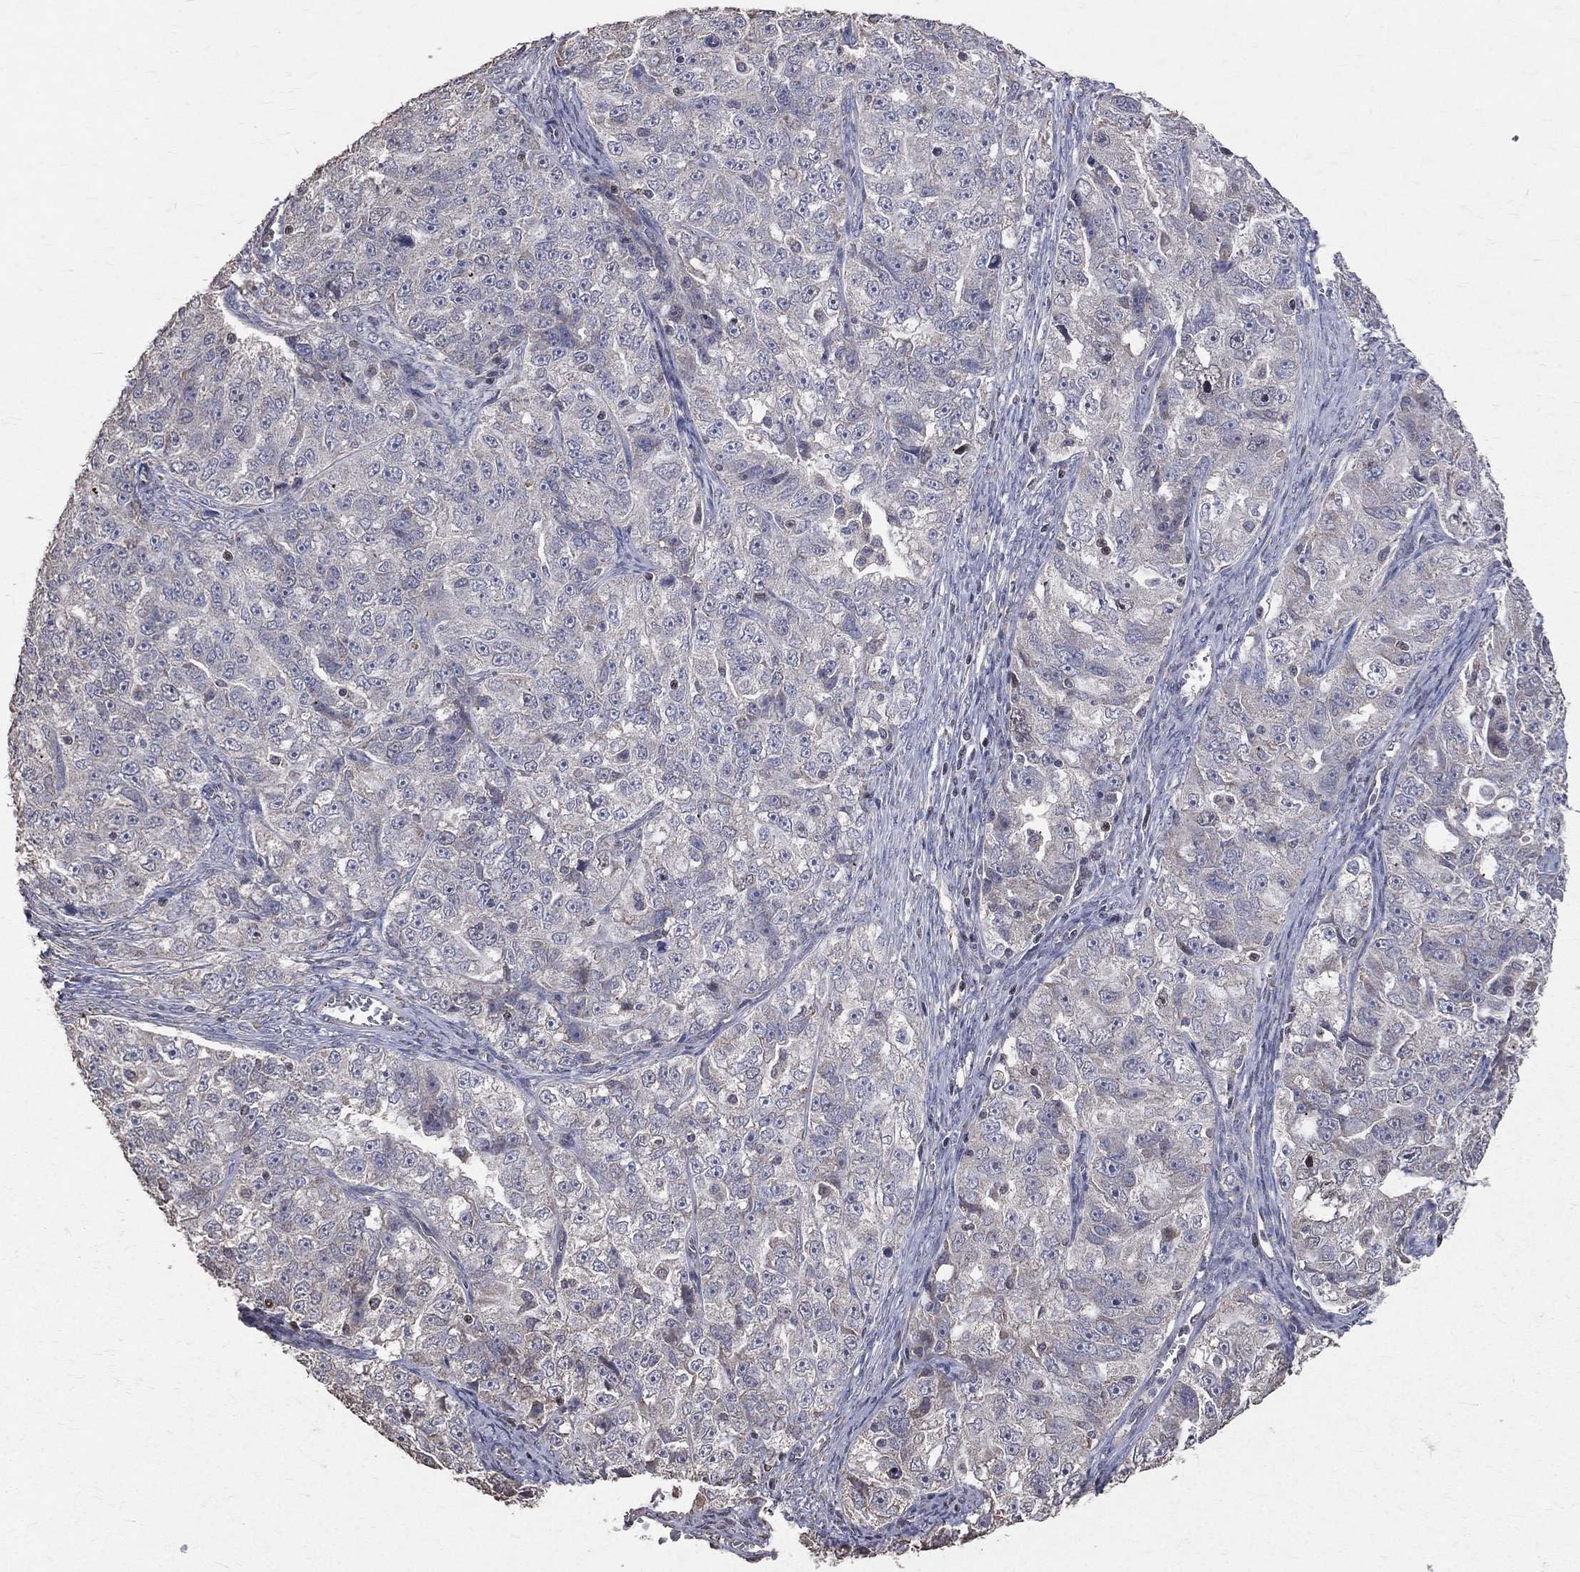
{"staining": {"intensity": "negative", "quantity": "none", "location": "none"}, "tissue": "ovarian cancer", "cell_type": "Tumor cells", "image_type": "cancer", "snomed": [{"axis": "morphology", "description": "Cystadenocarcinoma, serous, NOS"}, {"axis": "topography", "description": "Ovary"}], "caption": "Human ovarian serous cystadenocarcinoma stained for a protein using immunohistochemistry (IHC) exhibits no staining in tumor cells.", "gene": "LY6K", "patient": {"sex": "female", "age": 51}}